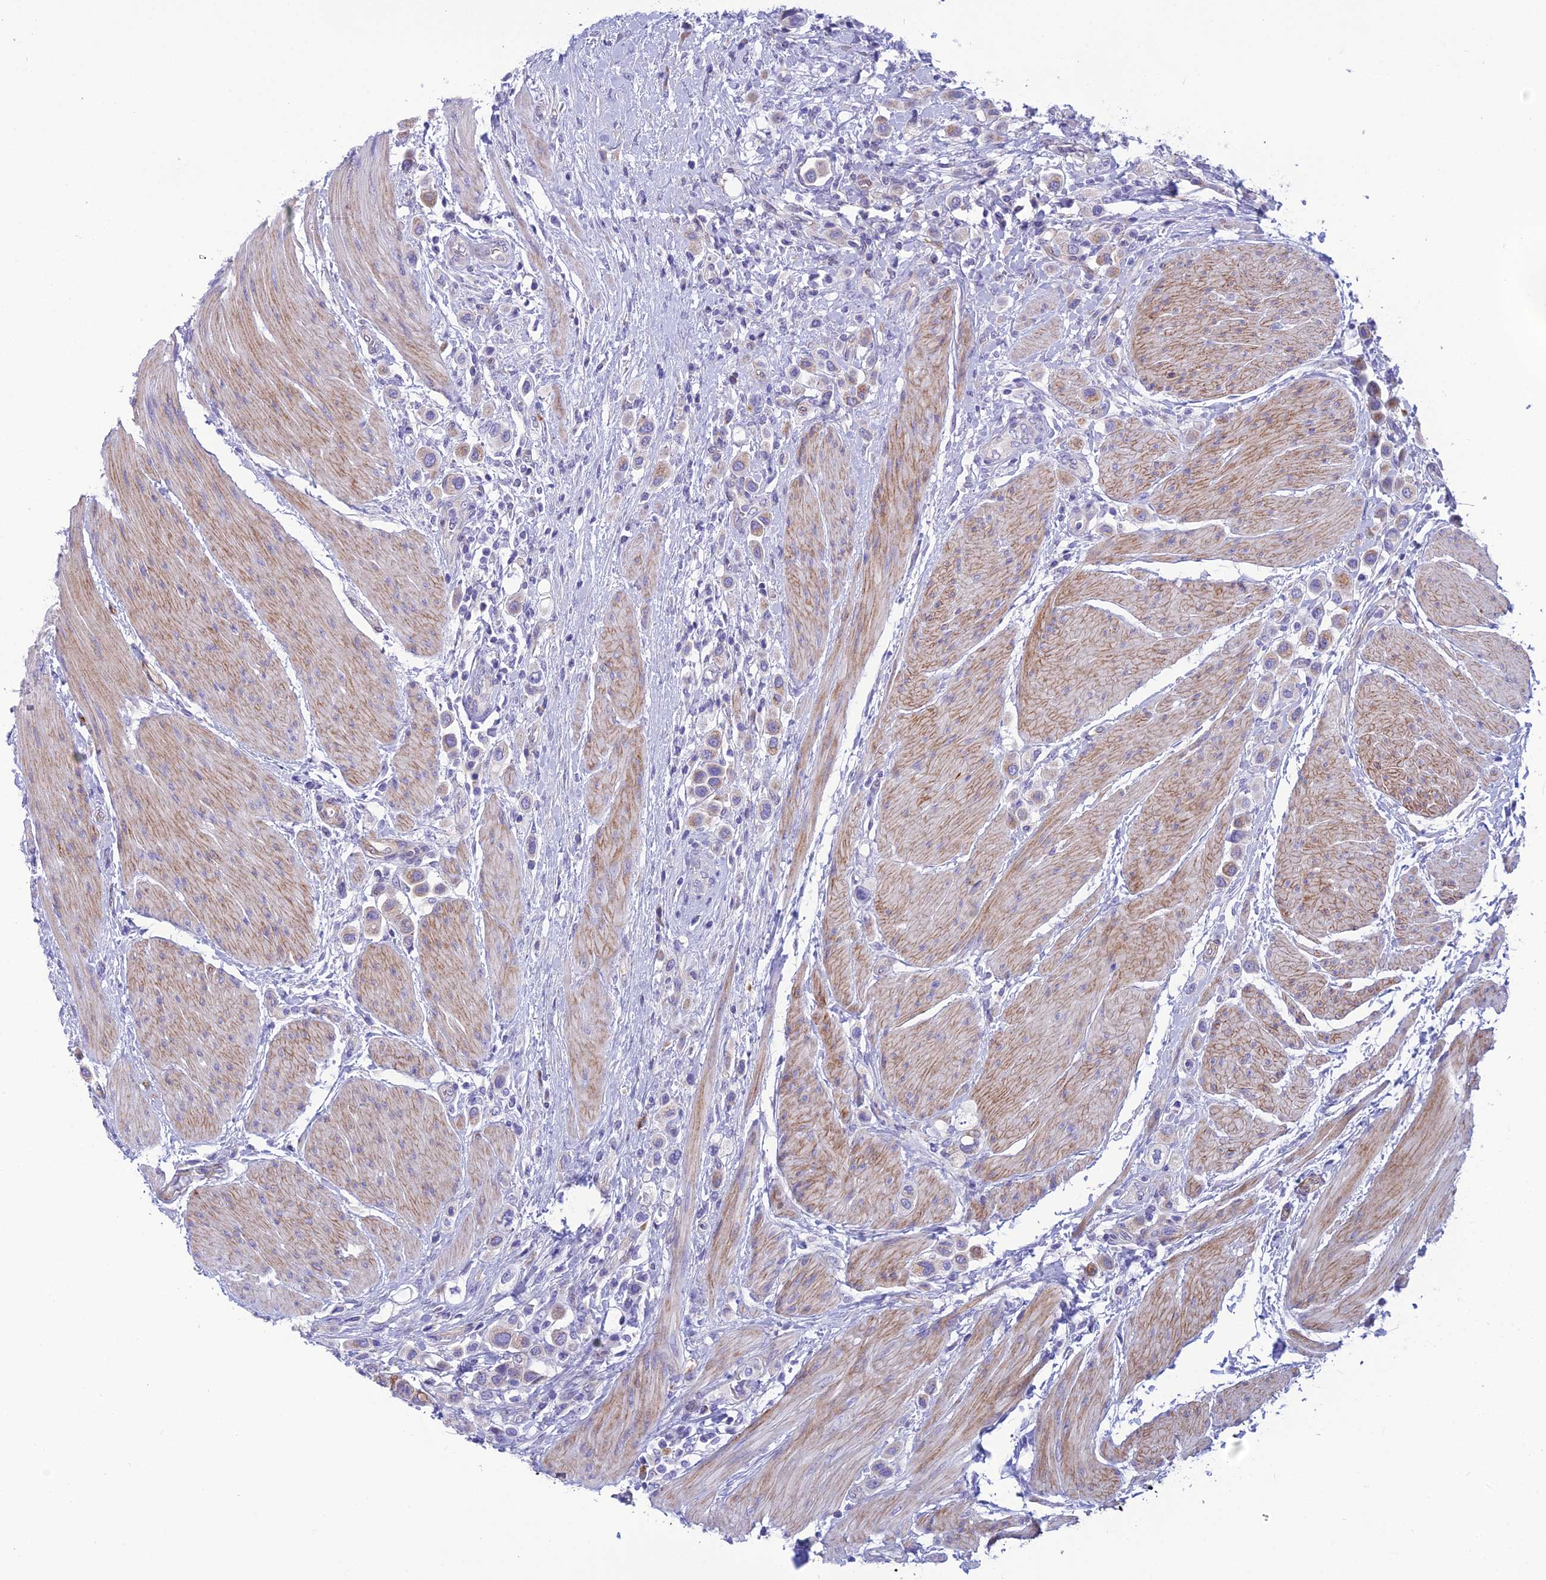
{"staining": {"intensity": "weak", "quantity": "25%-75%", "location": "cytoplasmic/membranous"}, "tissue": "urothelial cancer", "cell_type": "Tumor cells", "image_type": "cancer", "snomed": [{"axis": "morphology", "description": "Urothelial carcinoma, High grade"}, {"axis": "topography", "description": "Urinary bladder"}], "caption": "About 25%-75% of tumor cells in high-grade urothelial carcinoma reveal weak cytoplasmic/membranous protein staining as visualized by brown immunohistochemical staining.", "gene": "POMGNT1", "patient": {"sex": "male", "age": 50}}